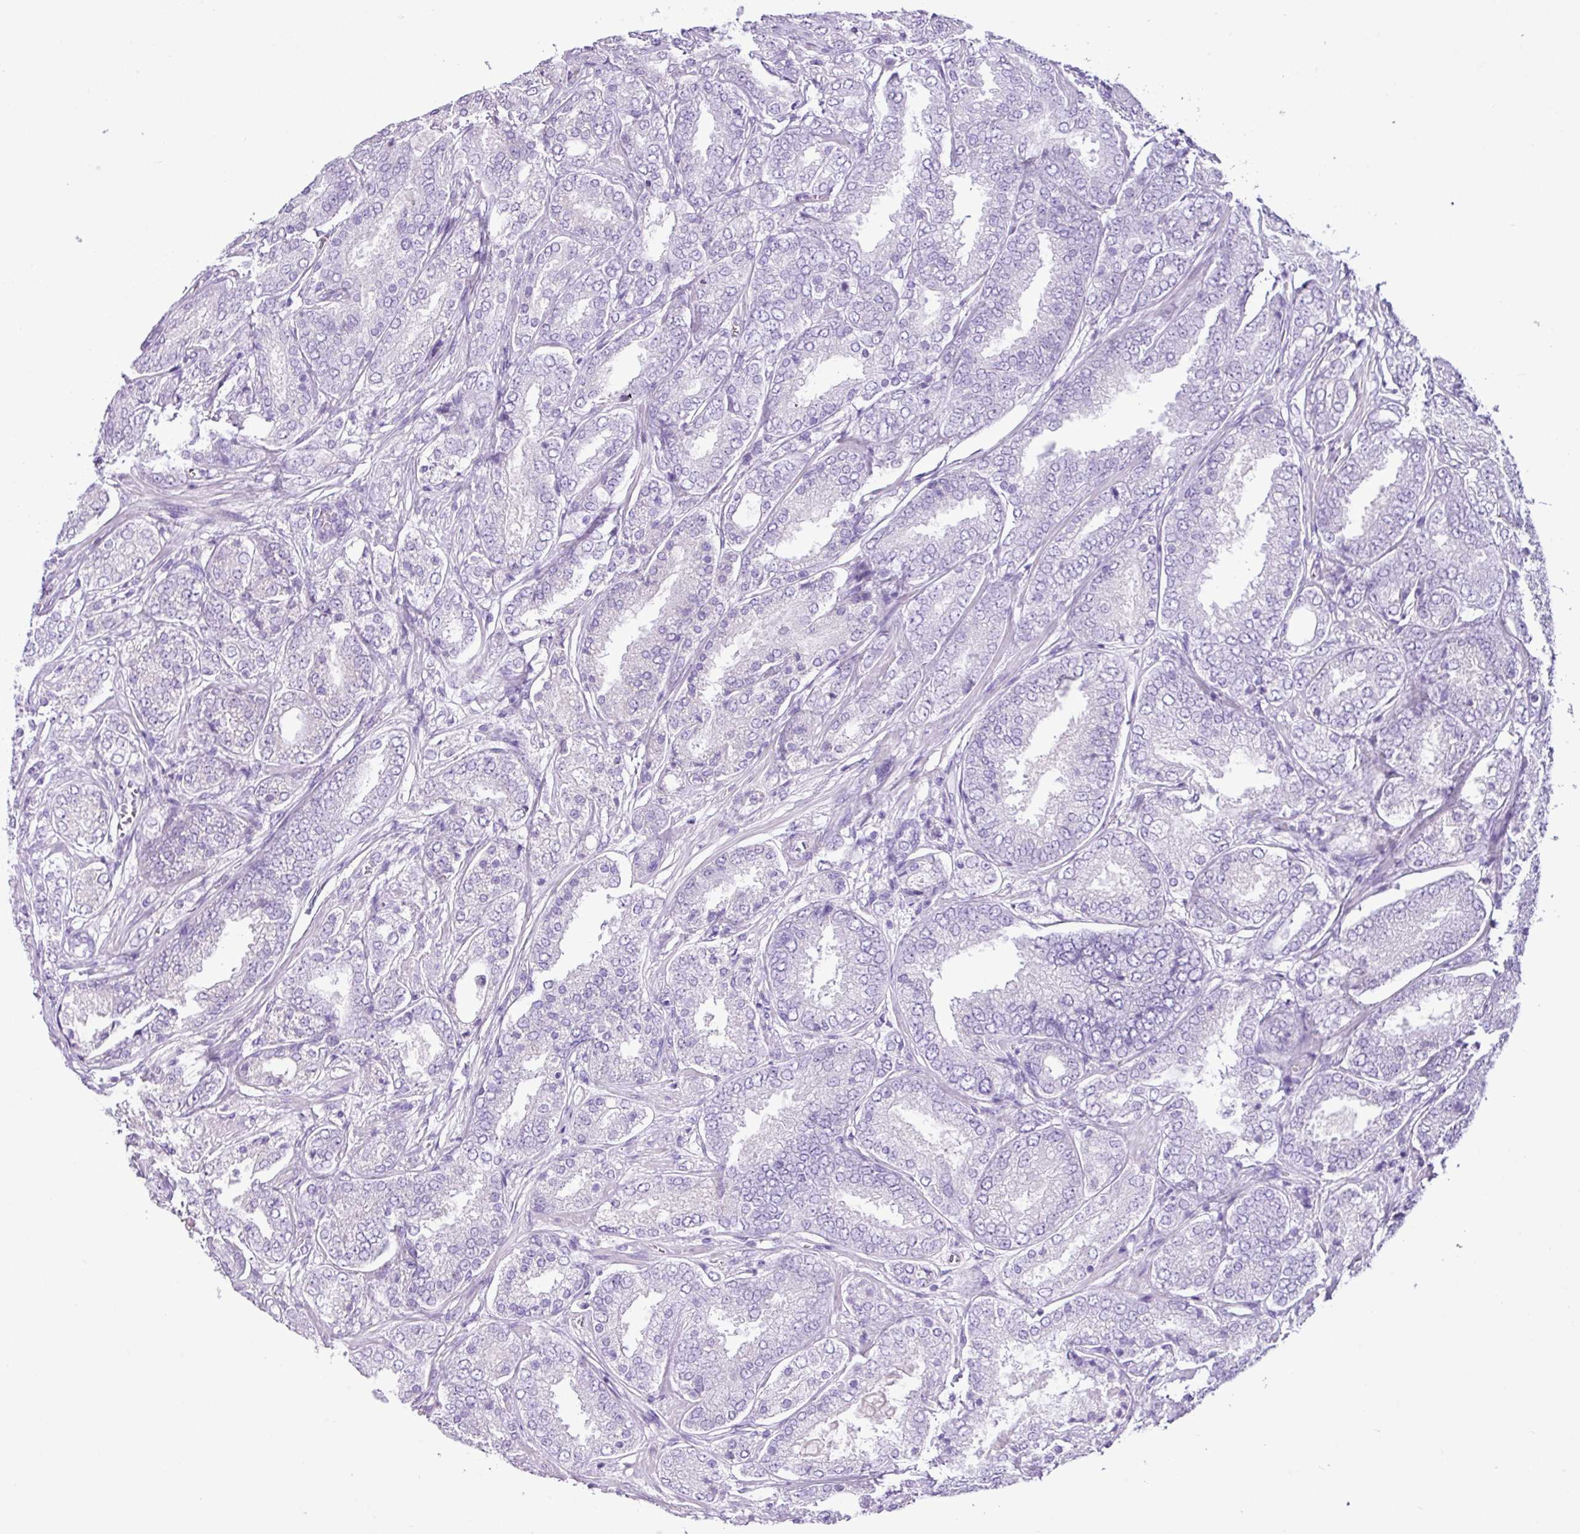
{"staining": {"intensity": "negative", "quantity": "none", "location": "none"}, "tissue": "prostate cancer", "cell_type": "Tumor cells", "image_type": "cancer", "snomed": [{"axis": "morphology", "description": "Adenocarcinoma, High grade"}, {"axis": "topography", "description": "Prostate"}], "caption": "A micrograph of prostate cancer (high-grade adenocarcinoma) stained for a protein displays no brown staining in tumor cells. (IHC, brightfield microscopy, high magnification).", "gene": "LILRB4", "patient": {"sex": "male", "age": 63}}